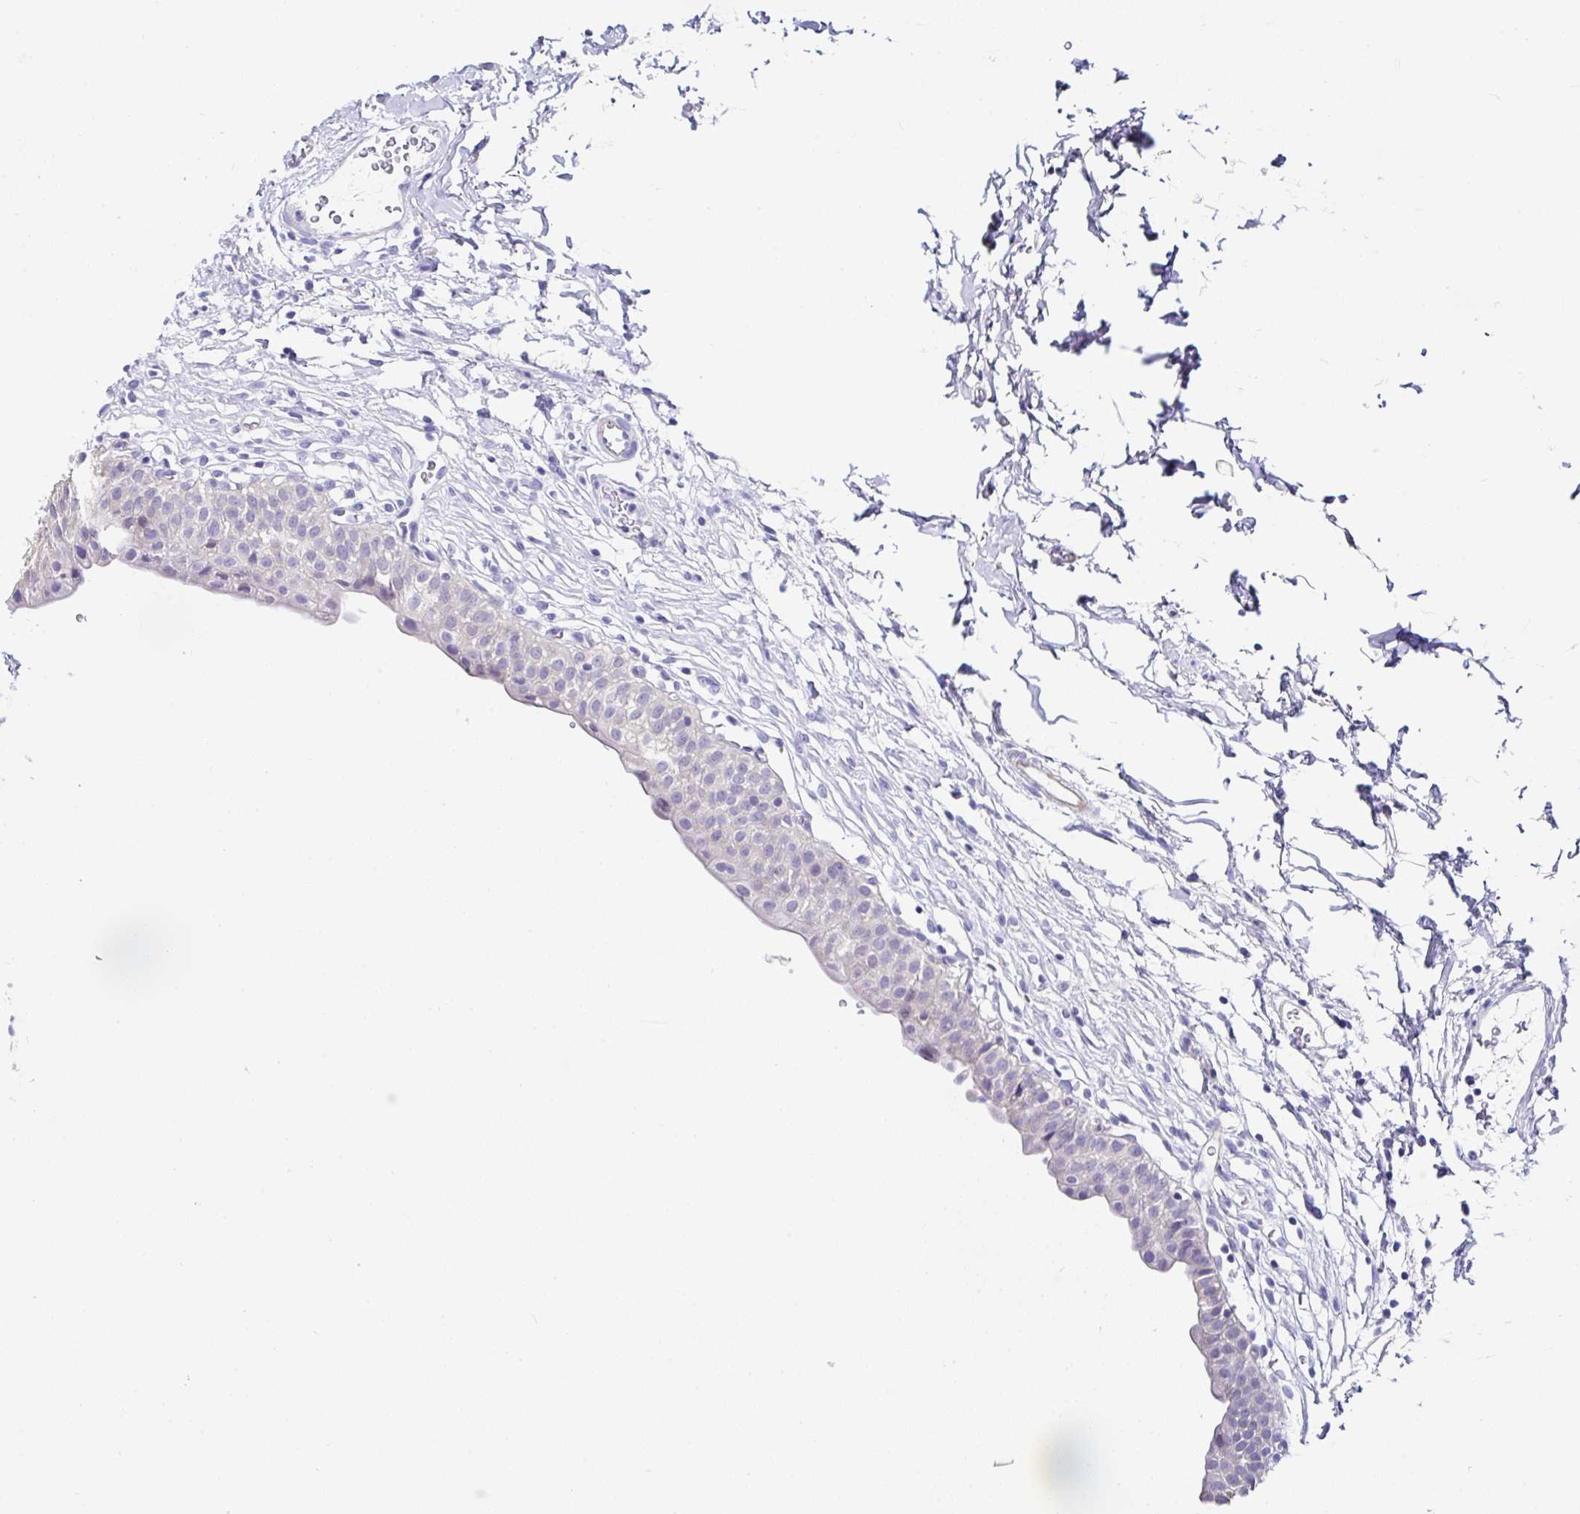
{"staining": {"intensity": "negative", "quantity": "none", "location": "none"}, "tissue": "urinary bladder", "cell_type": "Urothelial cells", "image_type": "normal", "snomed": [{"axis": "morphology", "description": "Normal tissue, NOS"}, {"axis": "topography", "description": "Urinary bladder"}, {"axis": "topography", "description": "Peripheral nerve tissue"}], "caption": "Urinary bladder was stained to show a protein in brown. There is no significant expression in urothelial cells. (DAB immunohistochemistry (IHC) visualized using brightfield microscopy, high magnification).", "gene": "TMPRSS11E", "patient": {"sex": "male", "age": 55}}